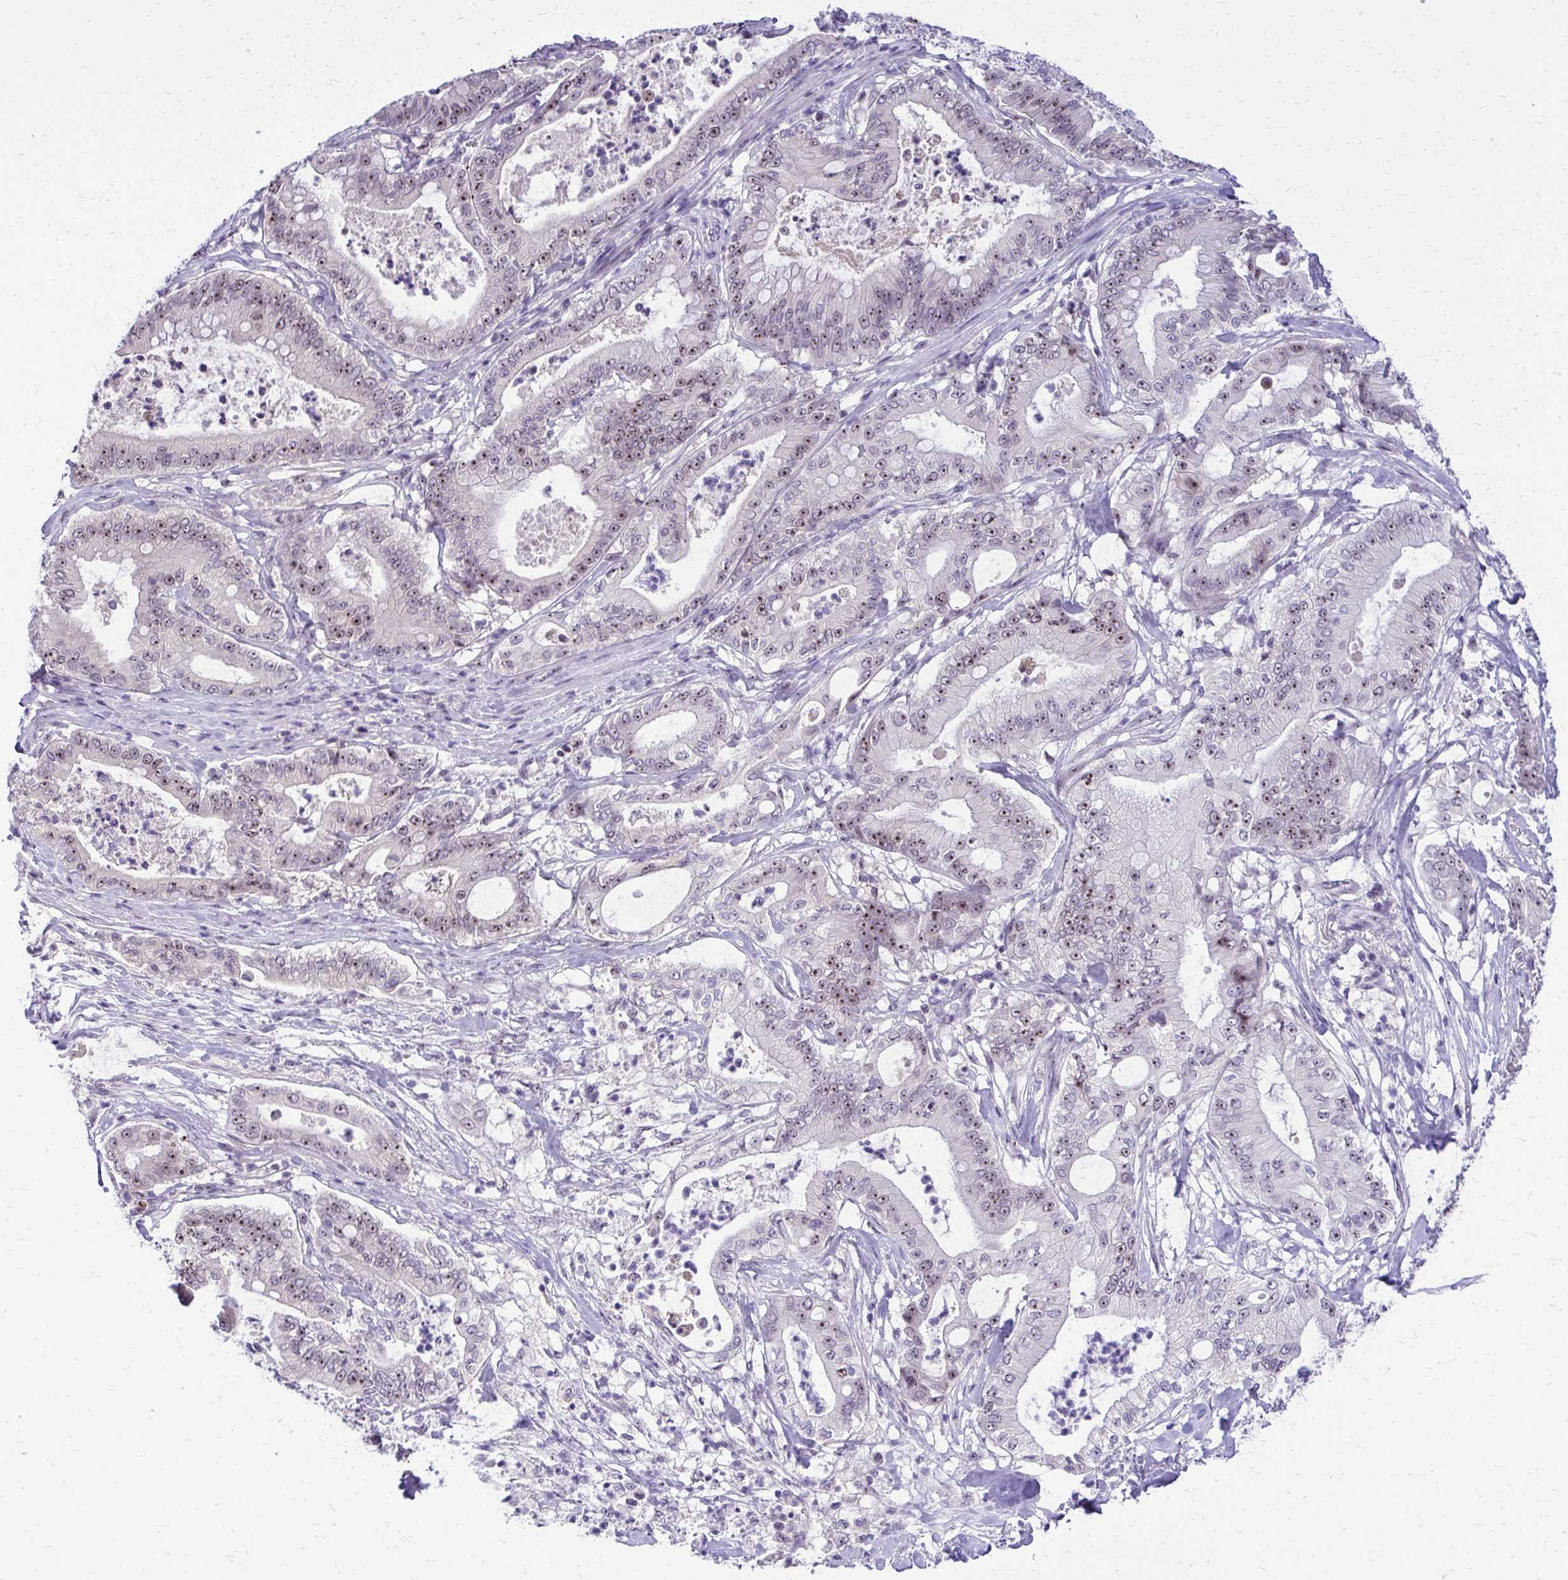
{"staining": {"intensity": "weak", "quantity": "25%-75%", "location": "nuclear"}, "tissue": "pancreatic cancer", "cell_type": "Tumor cells", "image_type": "cancer", "snomed": [{"axis": "morphology", "description": "Adenocarcinoma, NOS"}, {"axis": "topography", "description": "Pancreas"}], "caption": "Human pancreatic adenocarcinoma stained for a protein (brown) shows weak nuclear positive positivity in approximately 25%-75% of tumor cells.", "gene": "NIFK", "patient": {"sex": "male", "age": 71}}